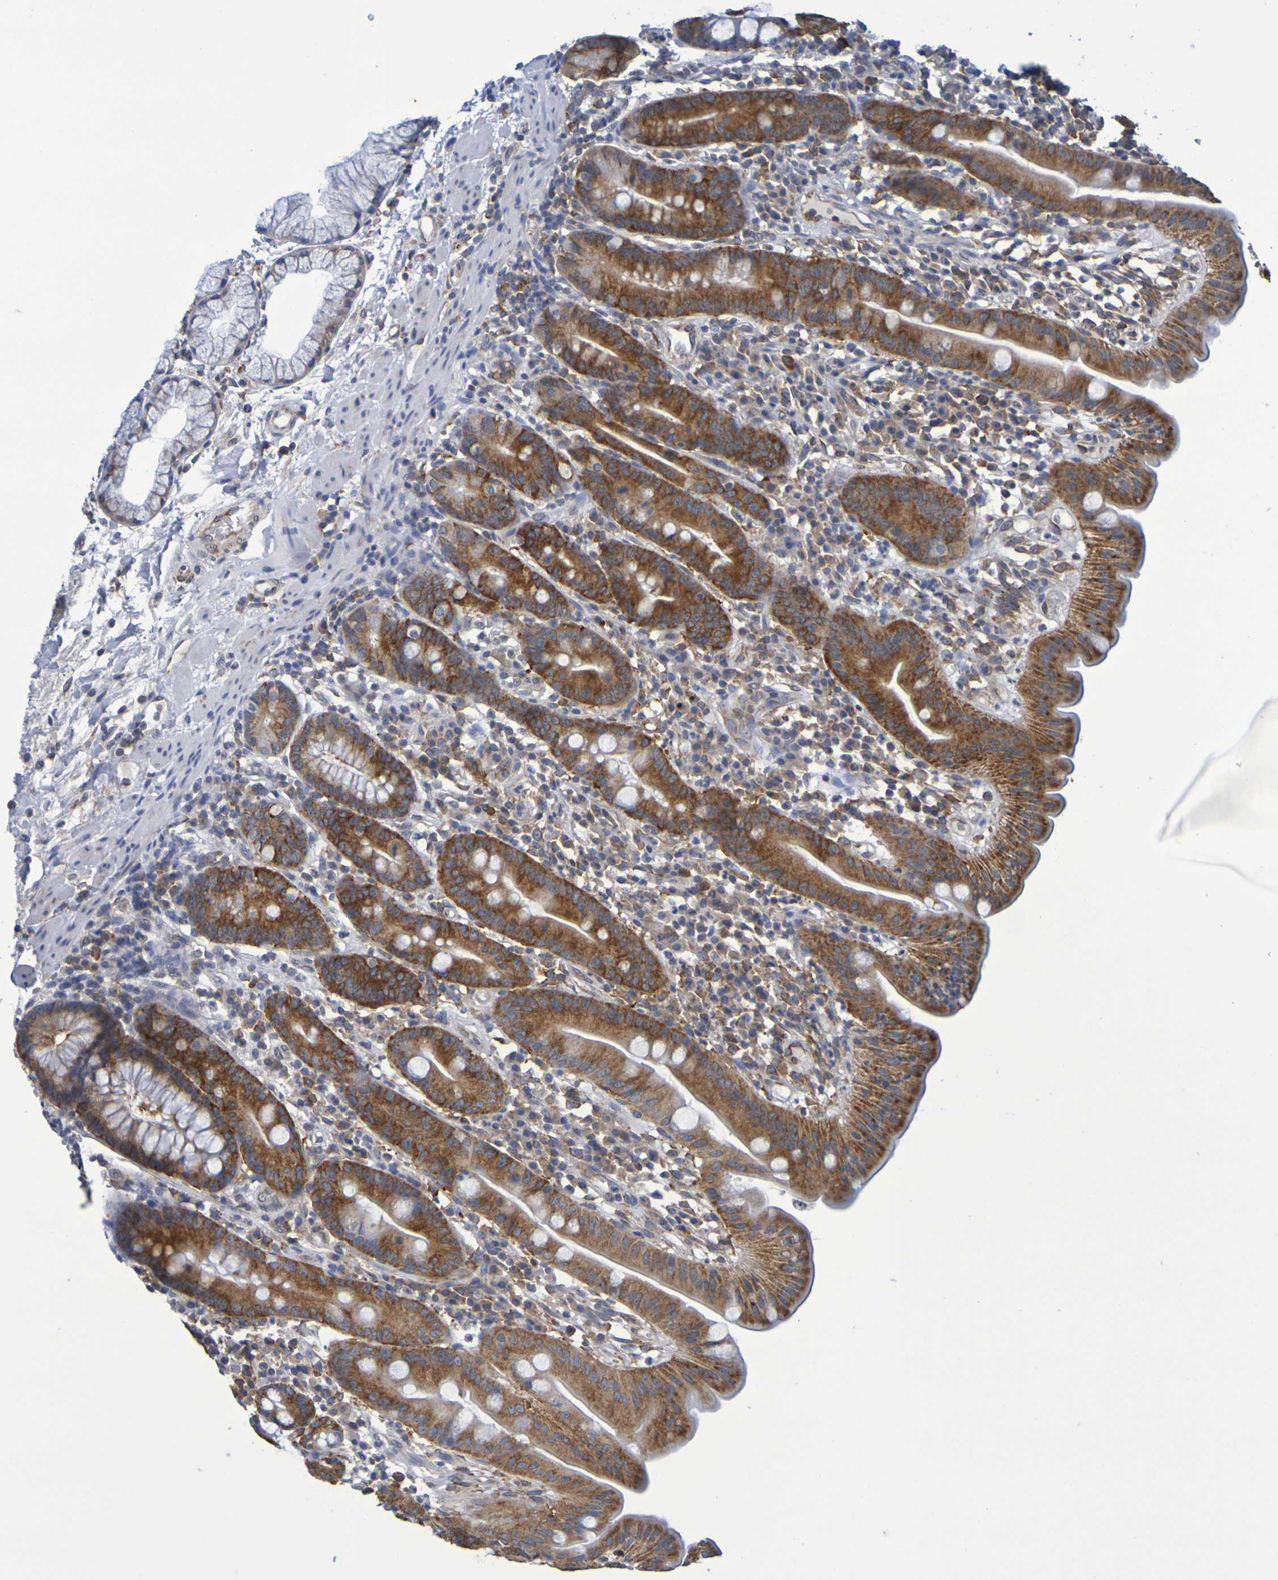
{"staining": {"intensity": "strong", "quantity": ">75%", "location": "cytoplasmic/membranous"}, "tissue": "duodenum", "cell_type": "Glandular cells", "image_type": "normal", "snomed": [{"axis": "morphology", "description": "Normal tissue, NOS"}, {"axis": "topography", "description": "Duodenum"}], "caption": "IHC photomicrograph of unremarkable human duodenum stained for a protein (brown), which displays high levels of strong cytoplasmic/membranous expression in approximately >75% of glandular cells.", "gene": "CHRNB1", "patient": {"sex": "male", "age": 50}}